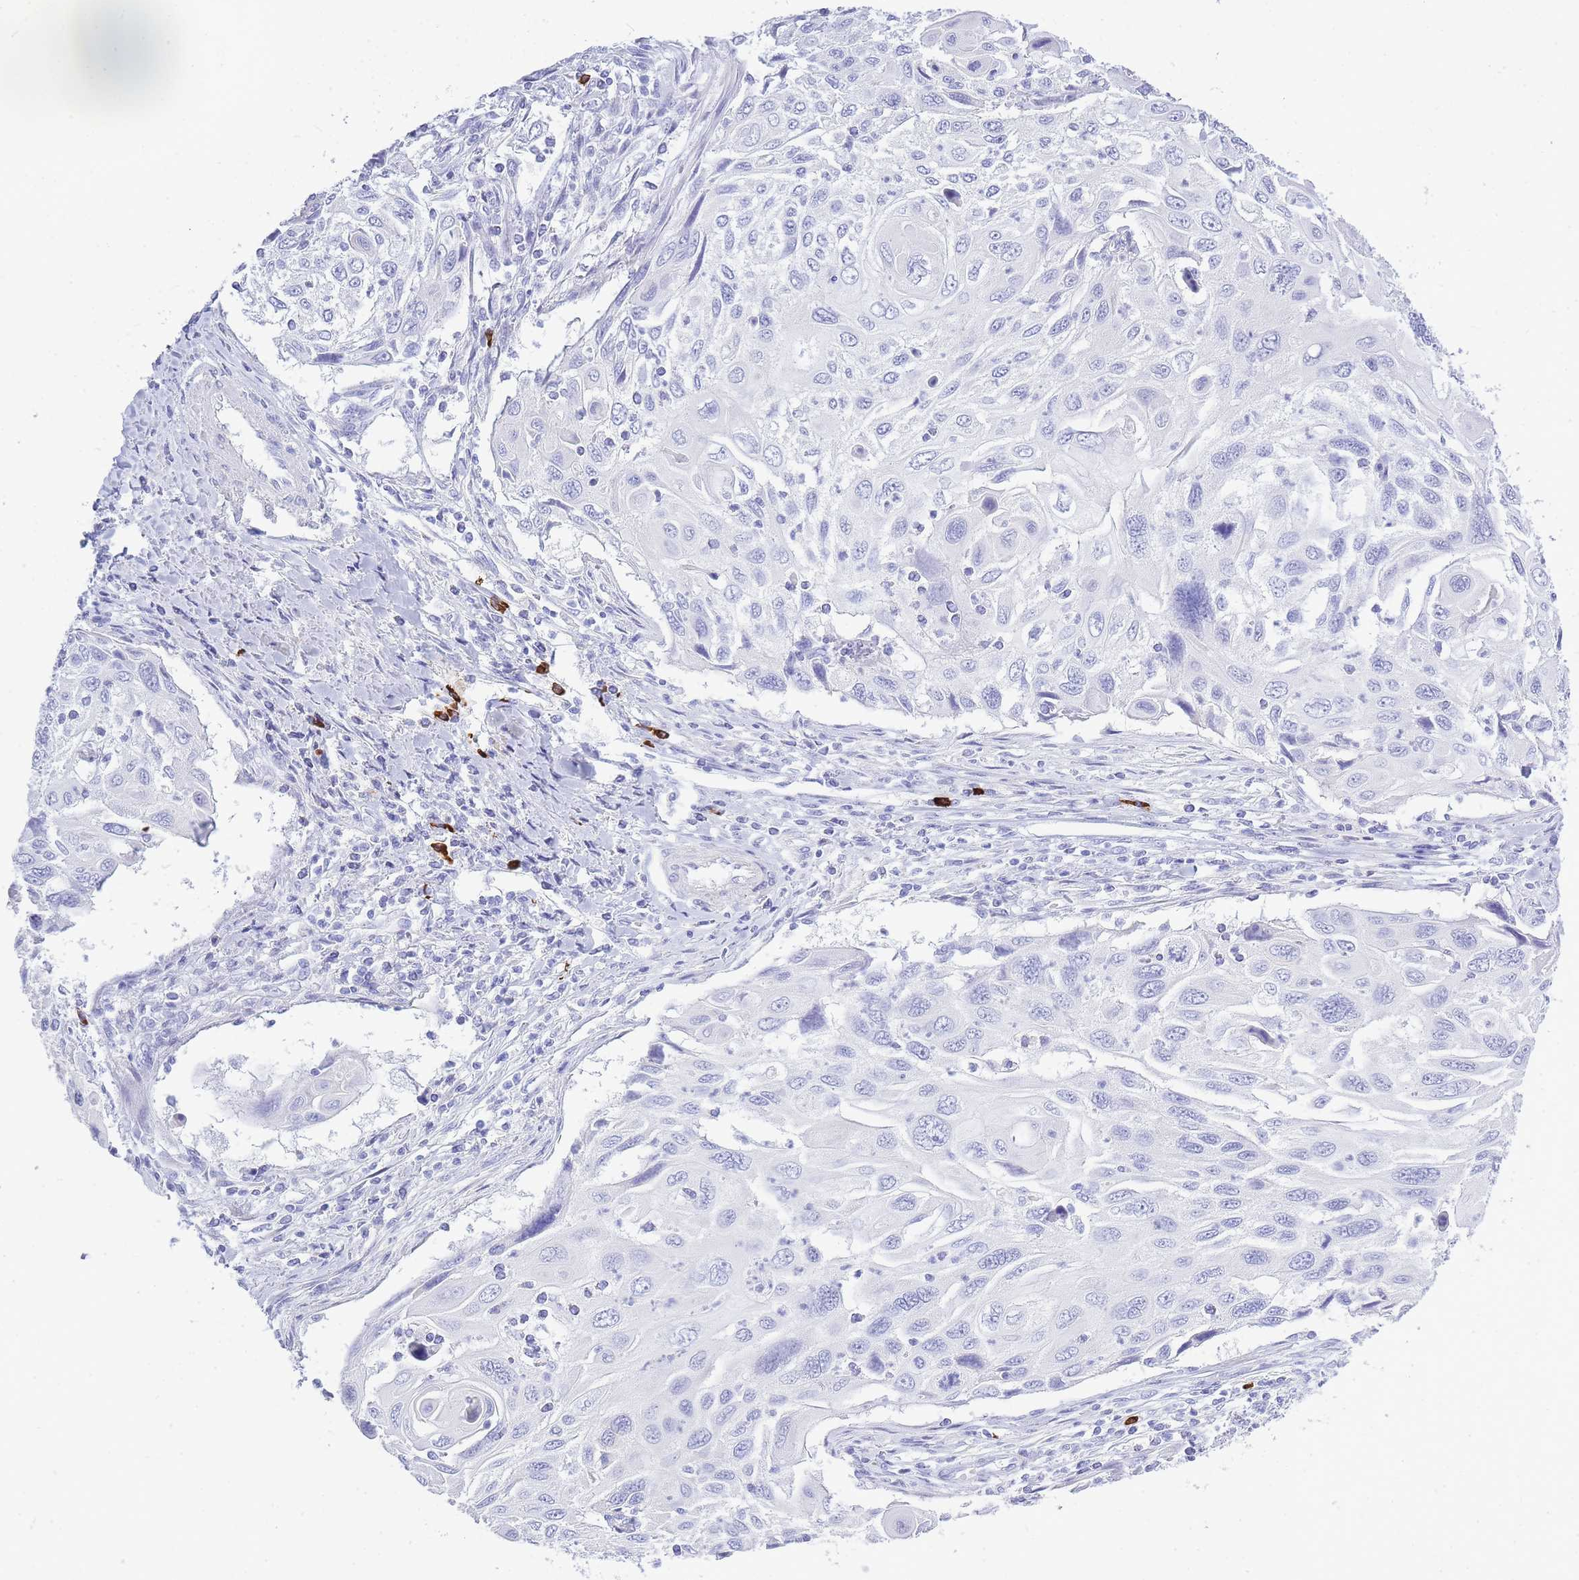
{"staining": {"intensity": "negative", "quantity": "none", "location": "none"}, "tissue": "cervical cancer", "cell_type": "Tumor cells", "image_type": "cancer", "snomed": [{"axis": "morphology", "description": "Squamous cell carcinoma, NOS"}, {"axis": "topography", "description": "Cervix"}], "caption": "Cervical cancer (squamous cell carcinoma) was stained to show a protein in brown. There is no significant expression in tumor cells. Nuclei are stained in blue.", "gene": "ZFP62", "patient": {"sex": "female", "age": 70}}